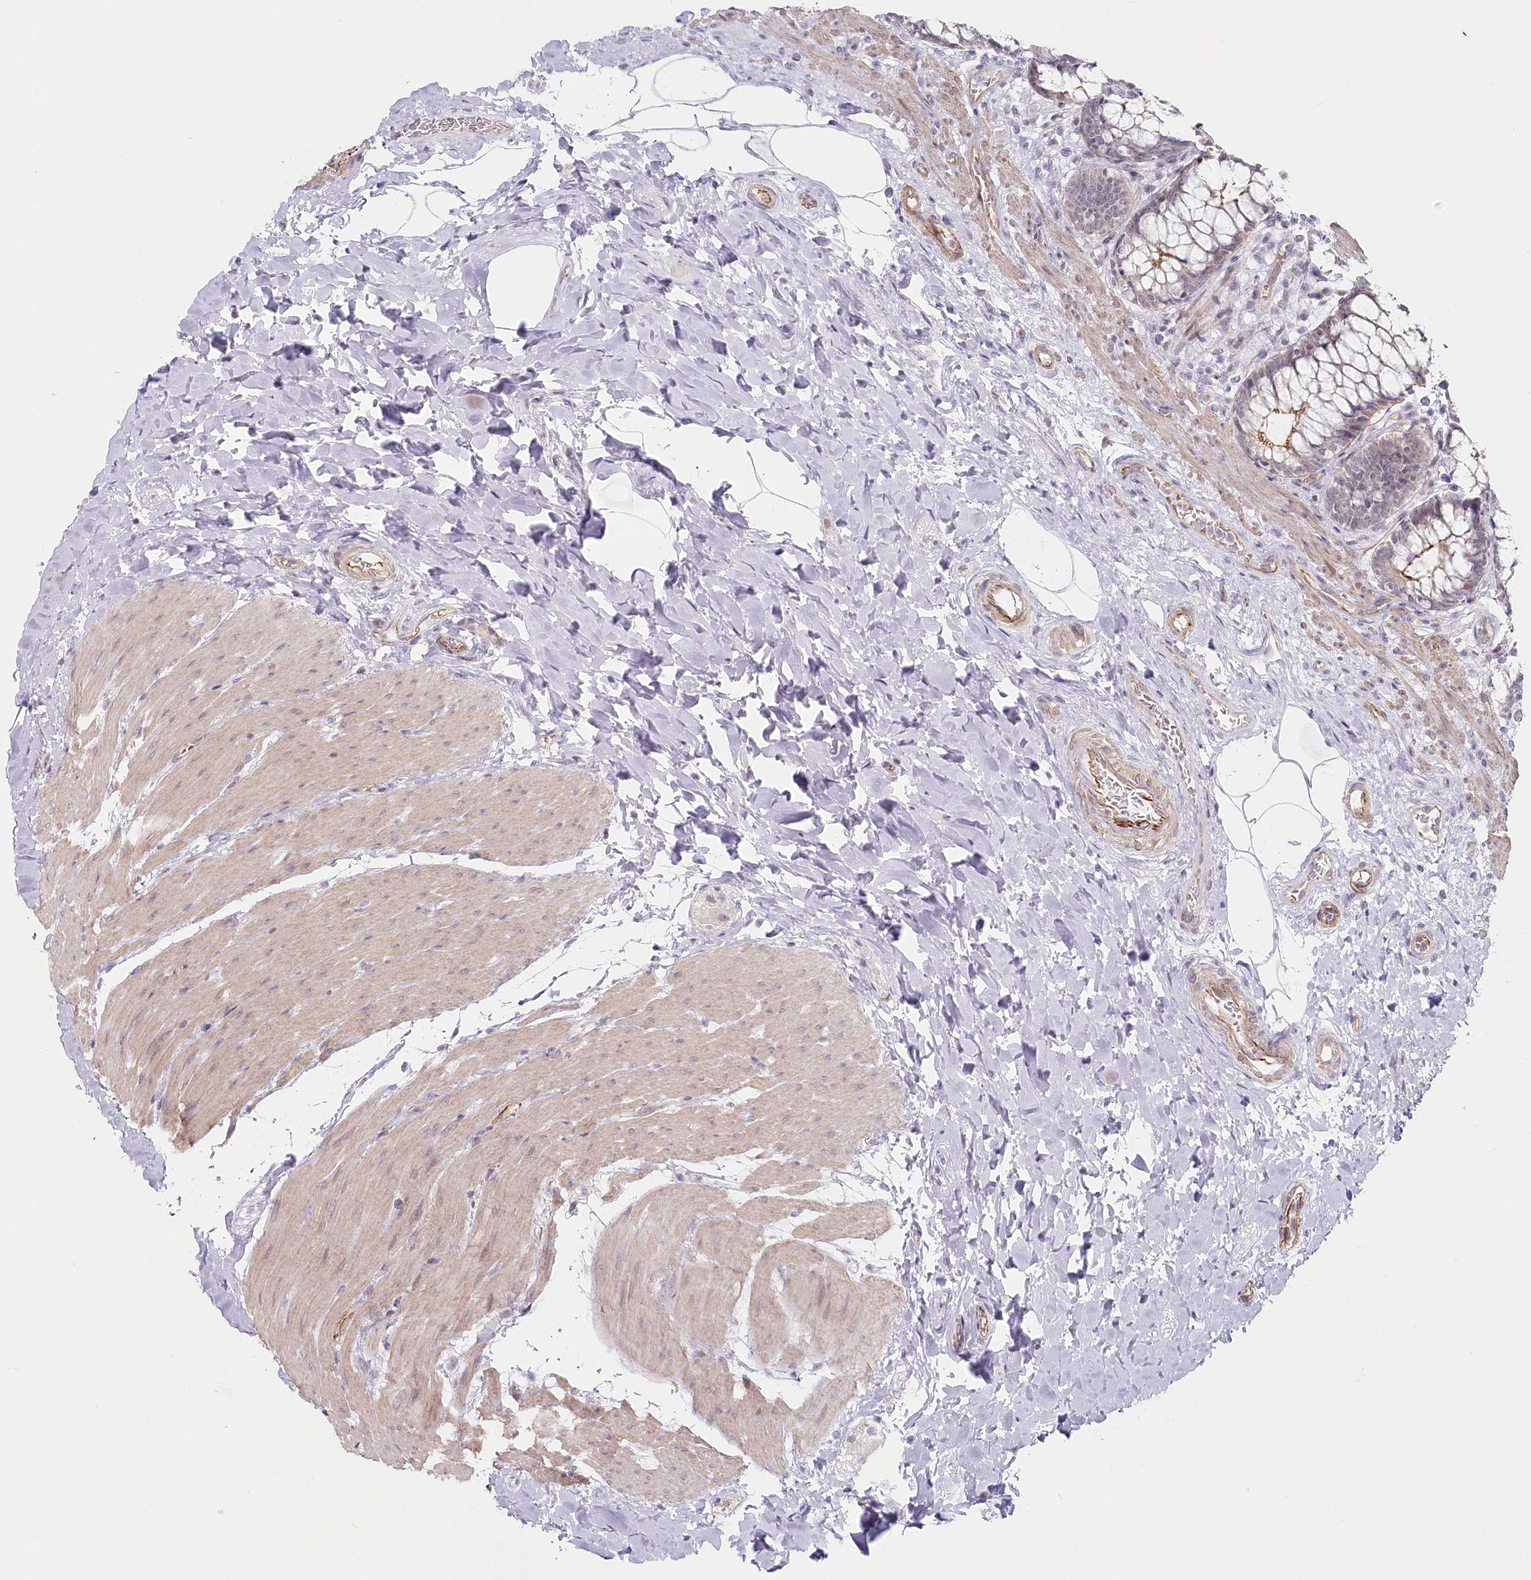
{"staining": {"intensity": "strong", "quantity": "25%-75%", "location": "cytoplasmic/membranous"}, "tissue": "rectum", "cell_type": "Glandular cells", "image_type": "normal", "snomed": [{"axis": "morphology", "description": "Normal tissue, NOS"}, {"axis": "topography", "description": "Rectum"}], "caption": "Protein expression analysis of unremarkable human rectum reveals strong cytoplasmic/membranous expression in about 25%-75% of glandular cells.", "gene": "ABHD8", "patient": {"sex": "male", "age": 64}}